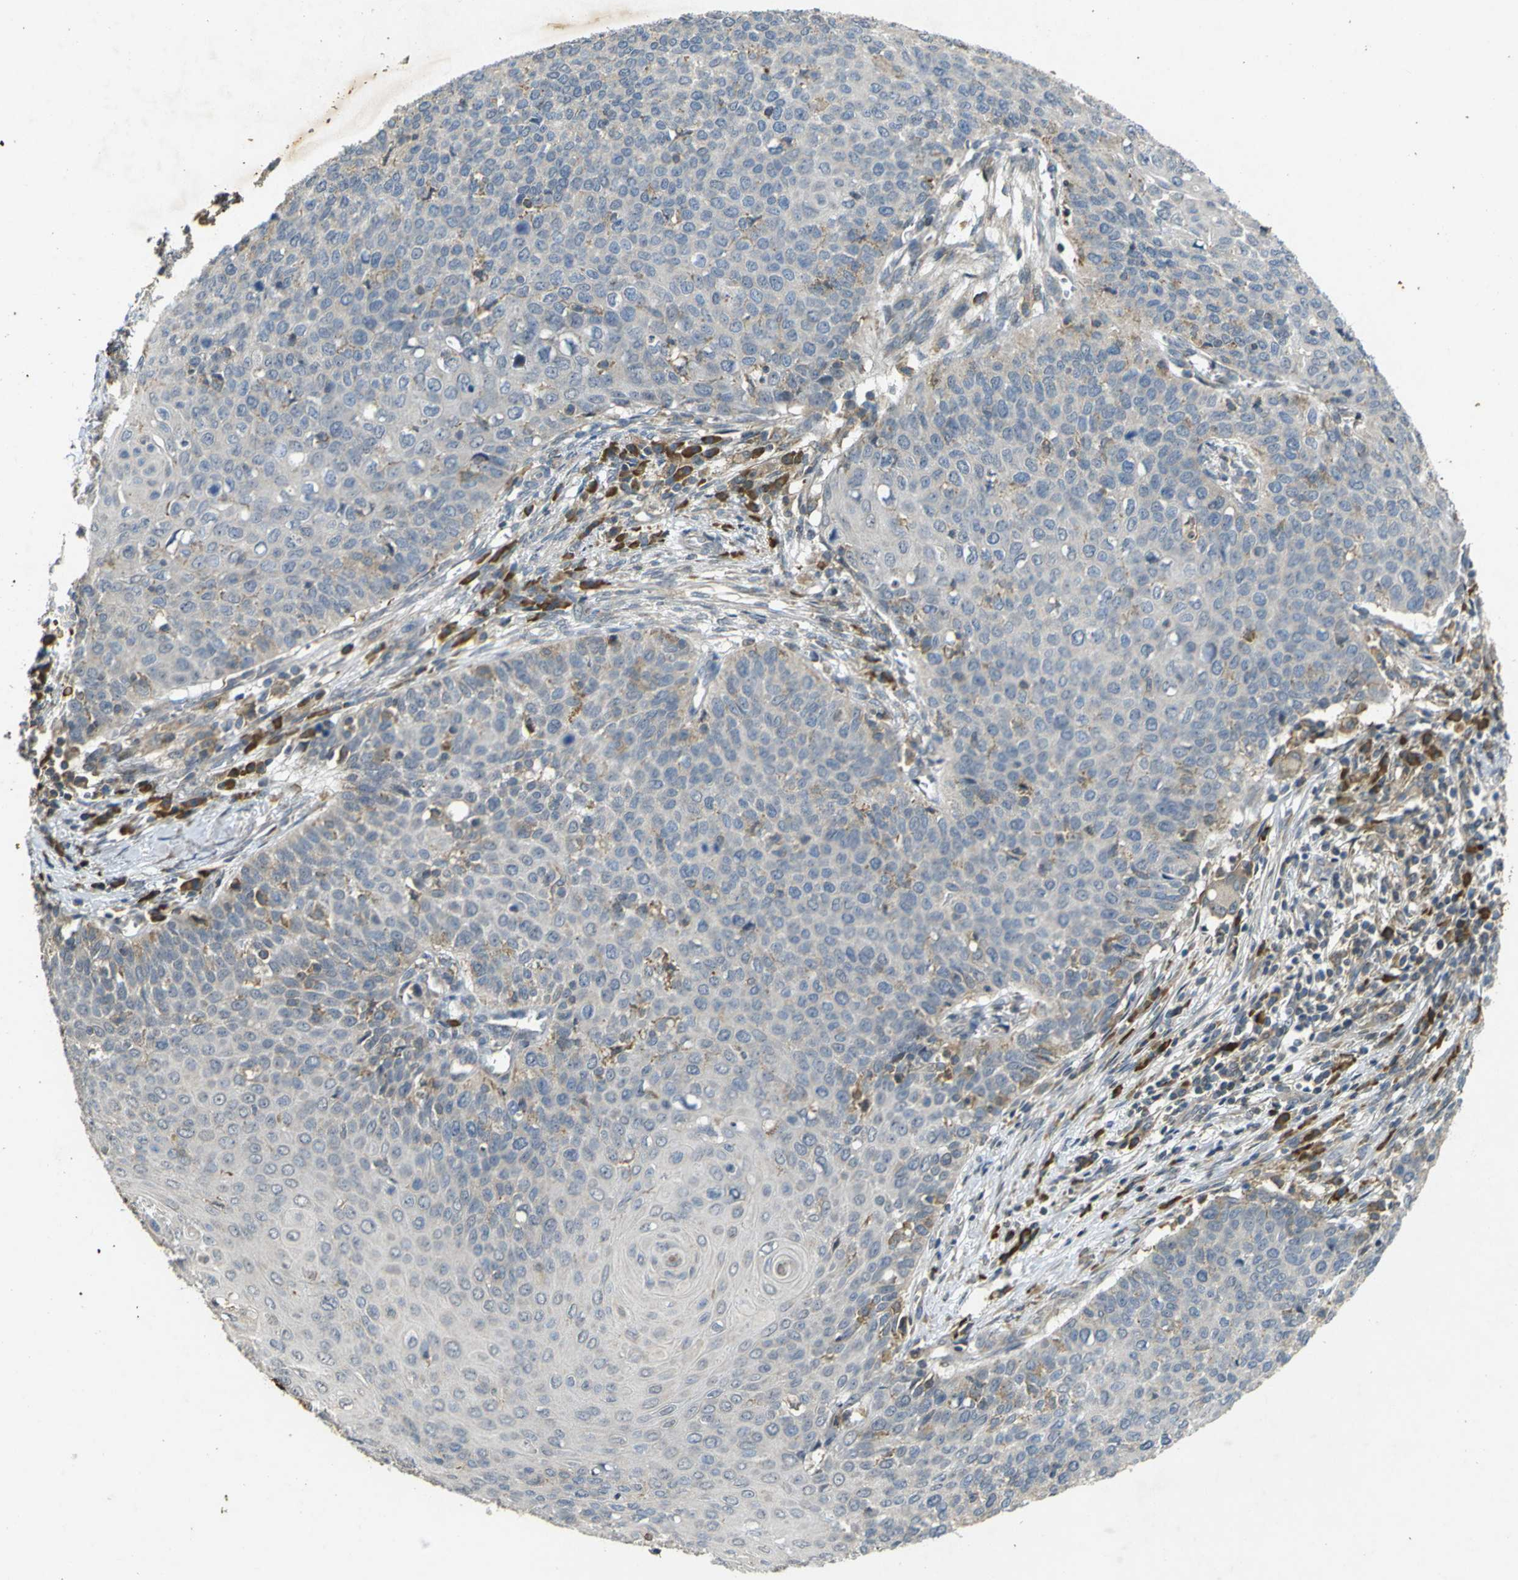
{"staining": {"intensity": "negative", "quantity": "none", "location": "none"}, "tissue": "cervical cancer", "cell_type": "Tumor cells", "image_type": "cancer", "snomed": [{"axis": "morphology", "description": "Squamous cell carcinoma, NOS"}, {"axis": "topography", "description": "Cervix"}], "caption": "Cervical cancer stained for a protein using IHC exhibits no positivity tumor cells.", "gene": "MAGI2", "patient": {"sex": "female", "age": 39}}